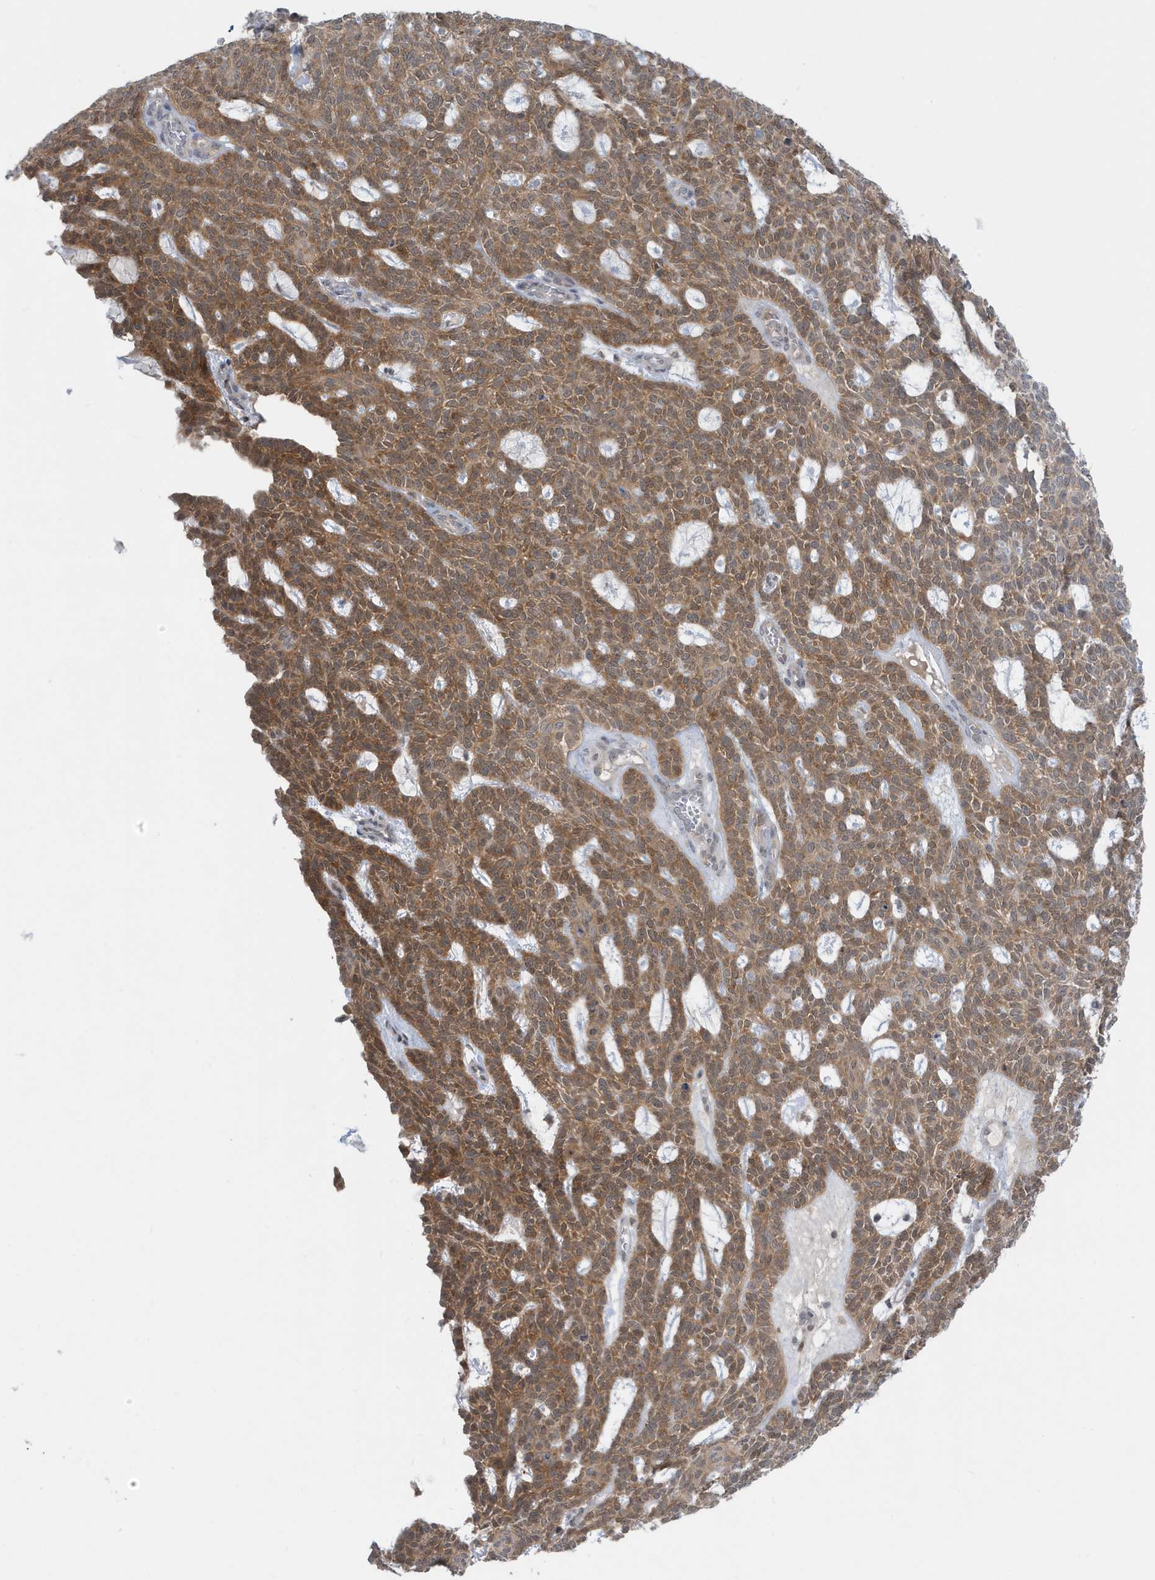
{"staining": {"intensity": "moderate", "quantity": ">75%", "location": "cytoplasmic/membranous"}, "tissue": "skin cancer", "cell_type": "Tumor cells", "image_type": "cancer", "snomed": [{"axis": "morphology", "description": "Squamous cell carcinoma, NOS"}, {"axis": "topography", "description": "Skin"}], "caption": "DAB immunohistochemical staining of skin cancer (squamous cell carcinoma) demonstrates moderate cytoplasmic/membranous protein positivity in approximately >75% of tumor cells.", "gene": "OGA", "patient": {"sex": "female", "age": 90}}